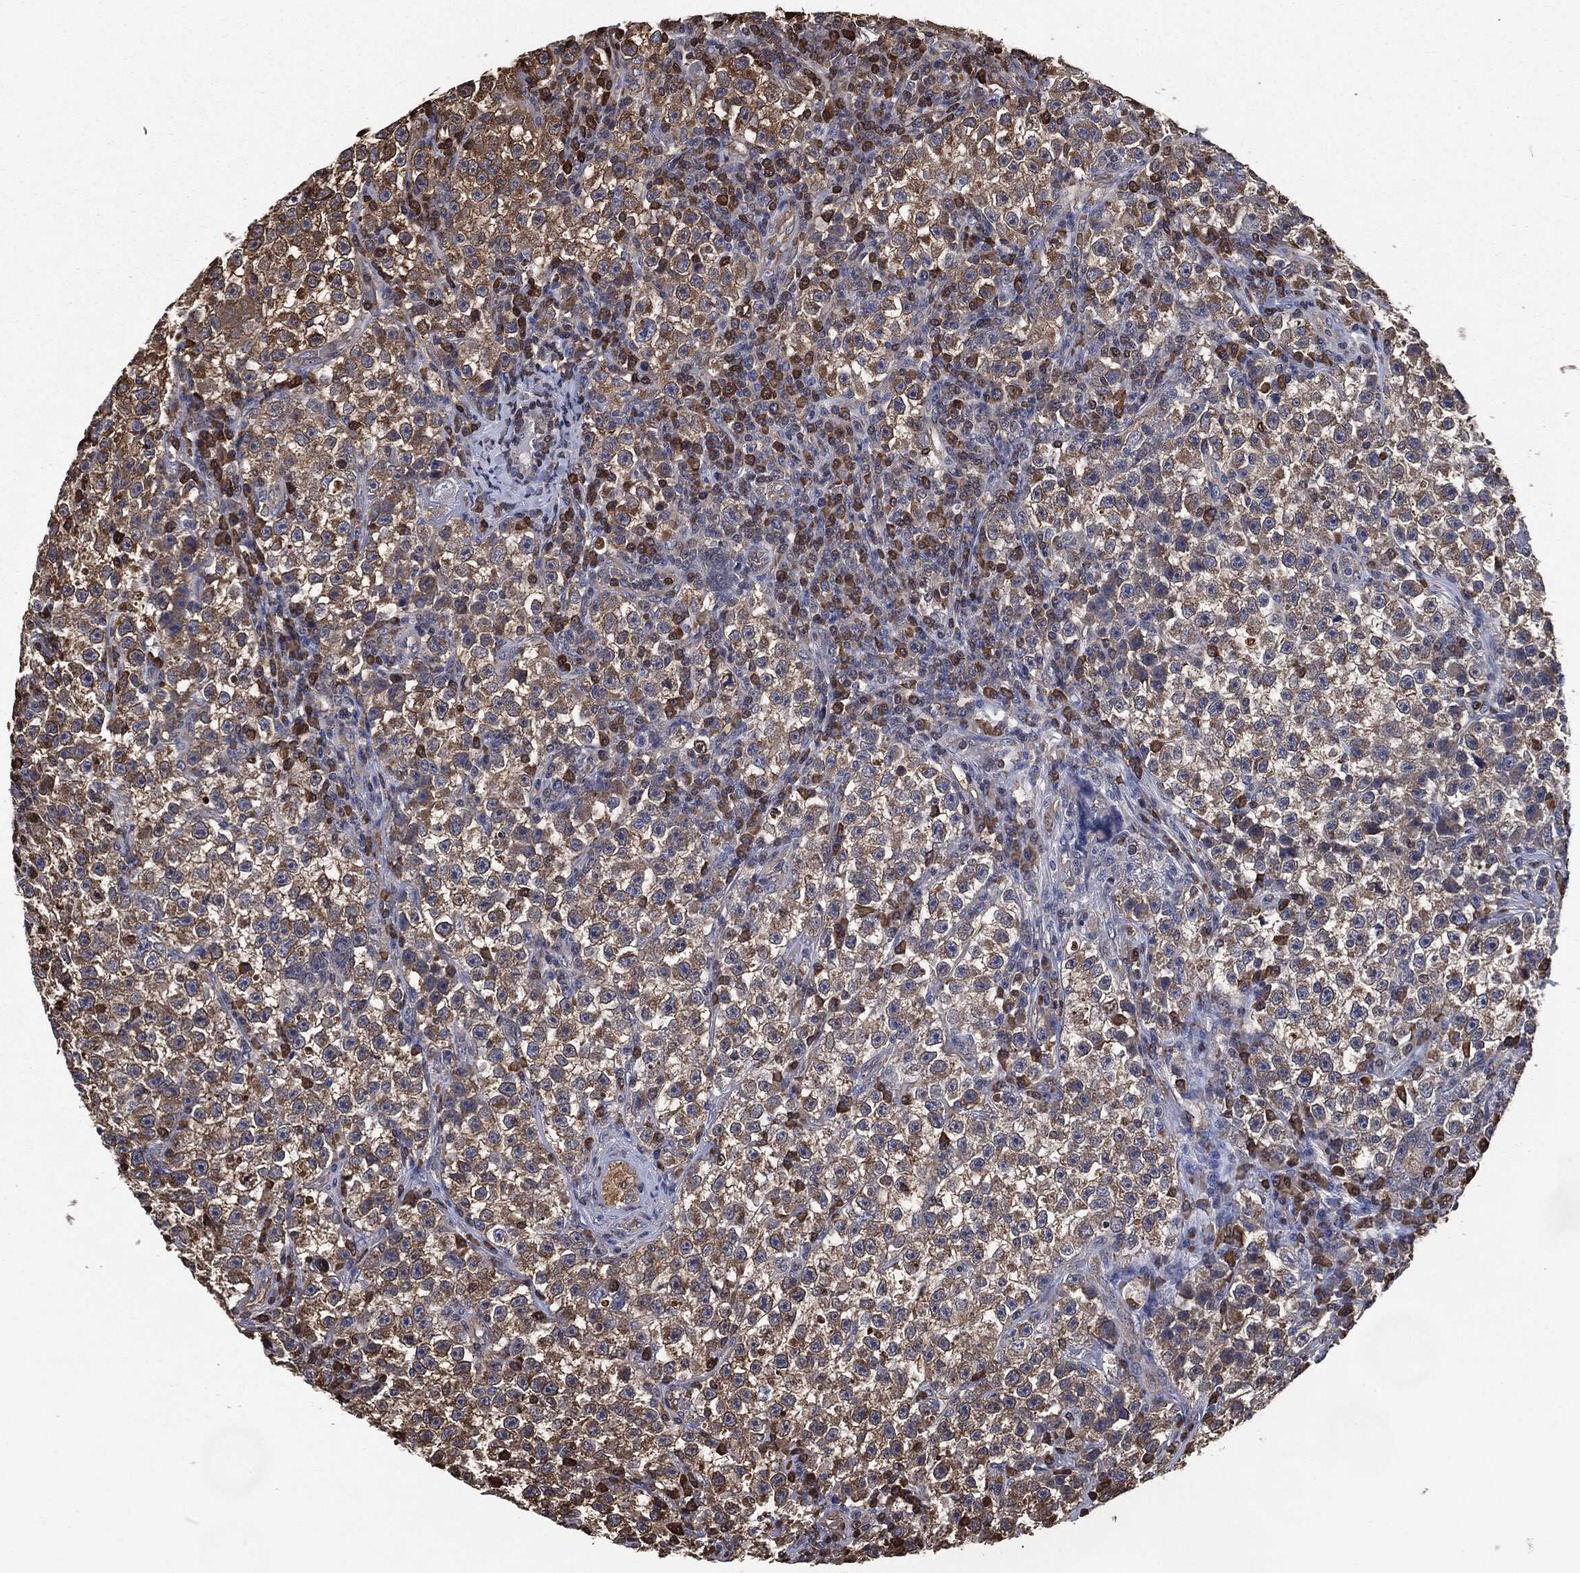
{"staining": {"intensity": "moderate", "quantity": "25%-75%", "location": "cytoplasmic/membranous"}, "tissue": "testis cancer", "cell_type": "Tumor cells", "image_type": "cancer", "snomed": [{"axis": "morphology", "description": "Seminoma, NOS"}, {"axis": "topography", "description": "Testis"}], "caption": "Immunohistochemistry of seminoma (testis) demonstrates medium levels of moderate cytoplasmic/membranous positivity in approximately 25%-75% of tumor cells.", "gene": "PRDX4", "patient": {"sex": "male", "age": 22}}